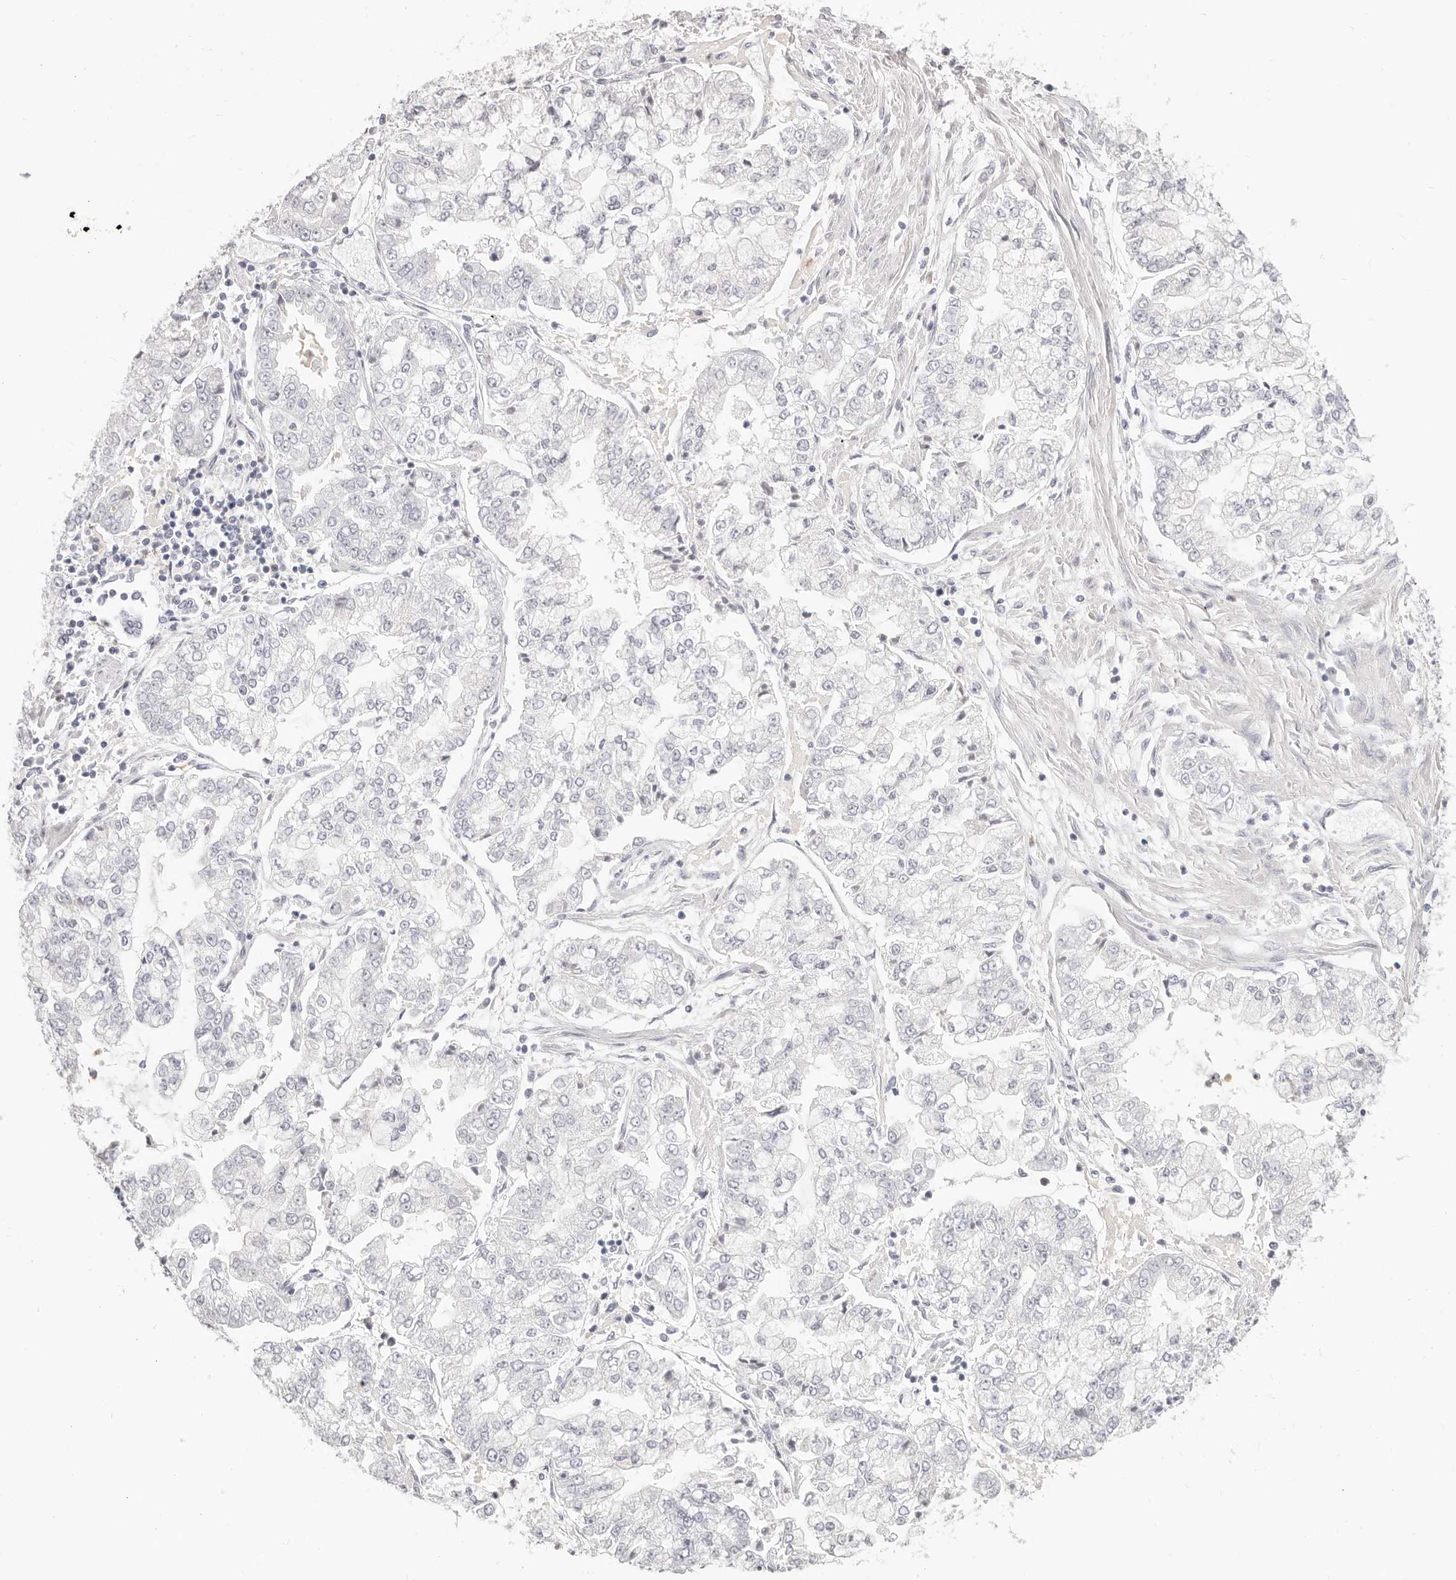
{"staining": {"intensity": "negative", "quantity": "none", "location": "none"}, "tissue": "stomach cancer", "cell_type": "Tumor cells", "image_type": "cancer", "snomed": [{"axis": "morphology", "description": "Adenocarcinoma, NOS"}, {"axis": "topography", "description": "Stomach"}], "caption": "Immunohistochemistry micrograph of adenocarcinoma (stomach) stained for a protein (brown), which demonstrates no expression in tumor cells.", "gene": "ASCL1", "patient": {"sex": "male", "age": 76}}